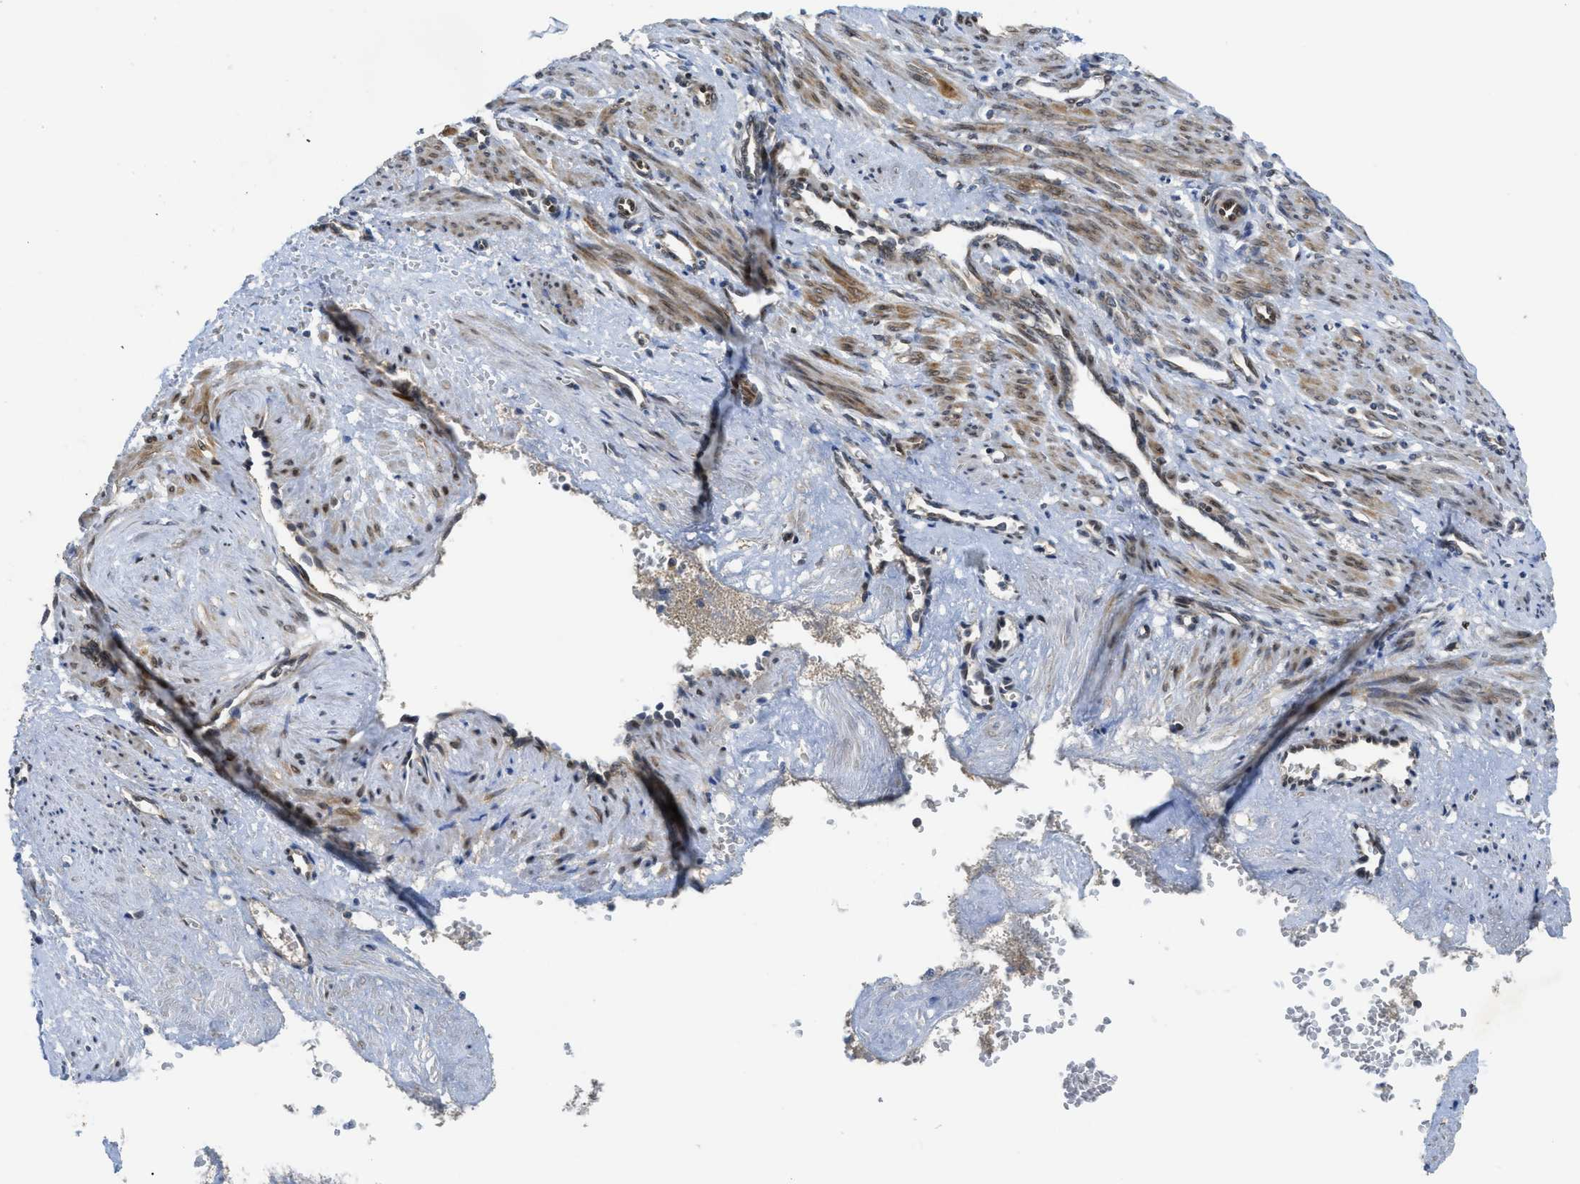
{"staining": {"intensity": "moderate", "quantity": "25%-75%", "location": "cytoplasmic/membranous"}, "tissue": "smooth muscle", "cell_type": "Smooth muscle cells", "image_type": "normal", "snomed": [{"axis": "morphology", "description": "Normal tissue, NOS"}, {"axis": "topography", "description": "Endometrium"}], "caption": "A medium amount of moderate cytoplasmic/membranous positivity is identified in about 25%-75% of smooth muscle cells in normal smooth muscle. (DAB = brown stain, brightfield microscopy at high magnification).", "gene": "EIF2AK3", "patient": {"sex": "female", "age": 33}}